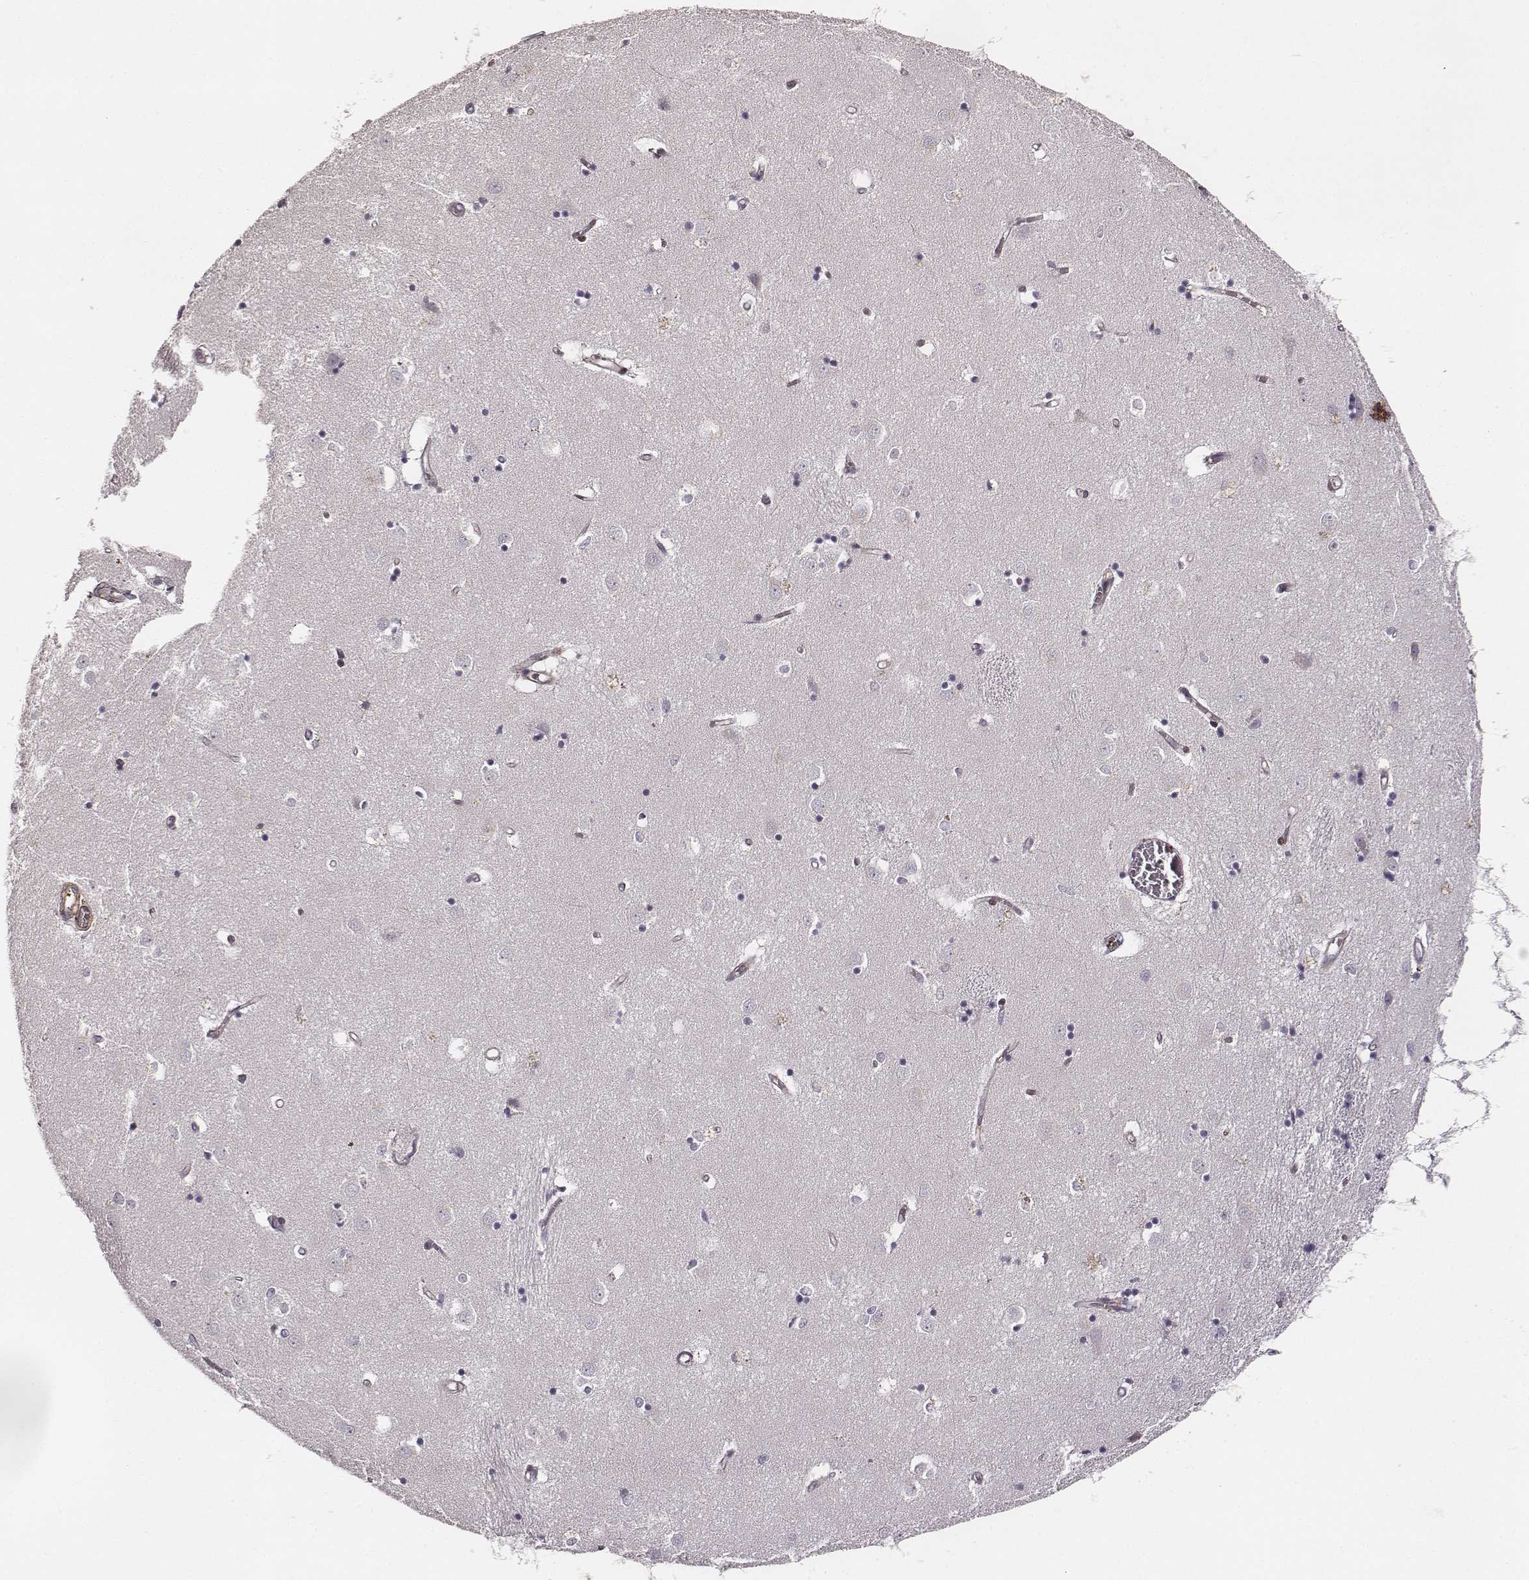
{"staining": {"intensity": "negative", "quantity": "none", "location": "none"}, "tissue": "caudate", "cell_type": "Glial cells", "image_type": "normal", "snomed": [{"axis": "morphology", "description": "Normal tissue, NOS"}, {"axis": "topography", "description": "Lateral ventricle wall"}], "caption": "Immunohistochemistry micrograph of benign caudate stained for a protein (brown), which displays no expression in glial cells.", "gene": "ZYX", "patient": {"sex": "male", "age": 54}}